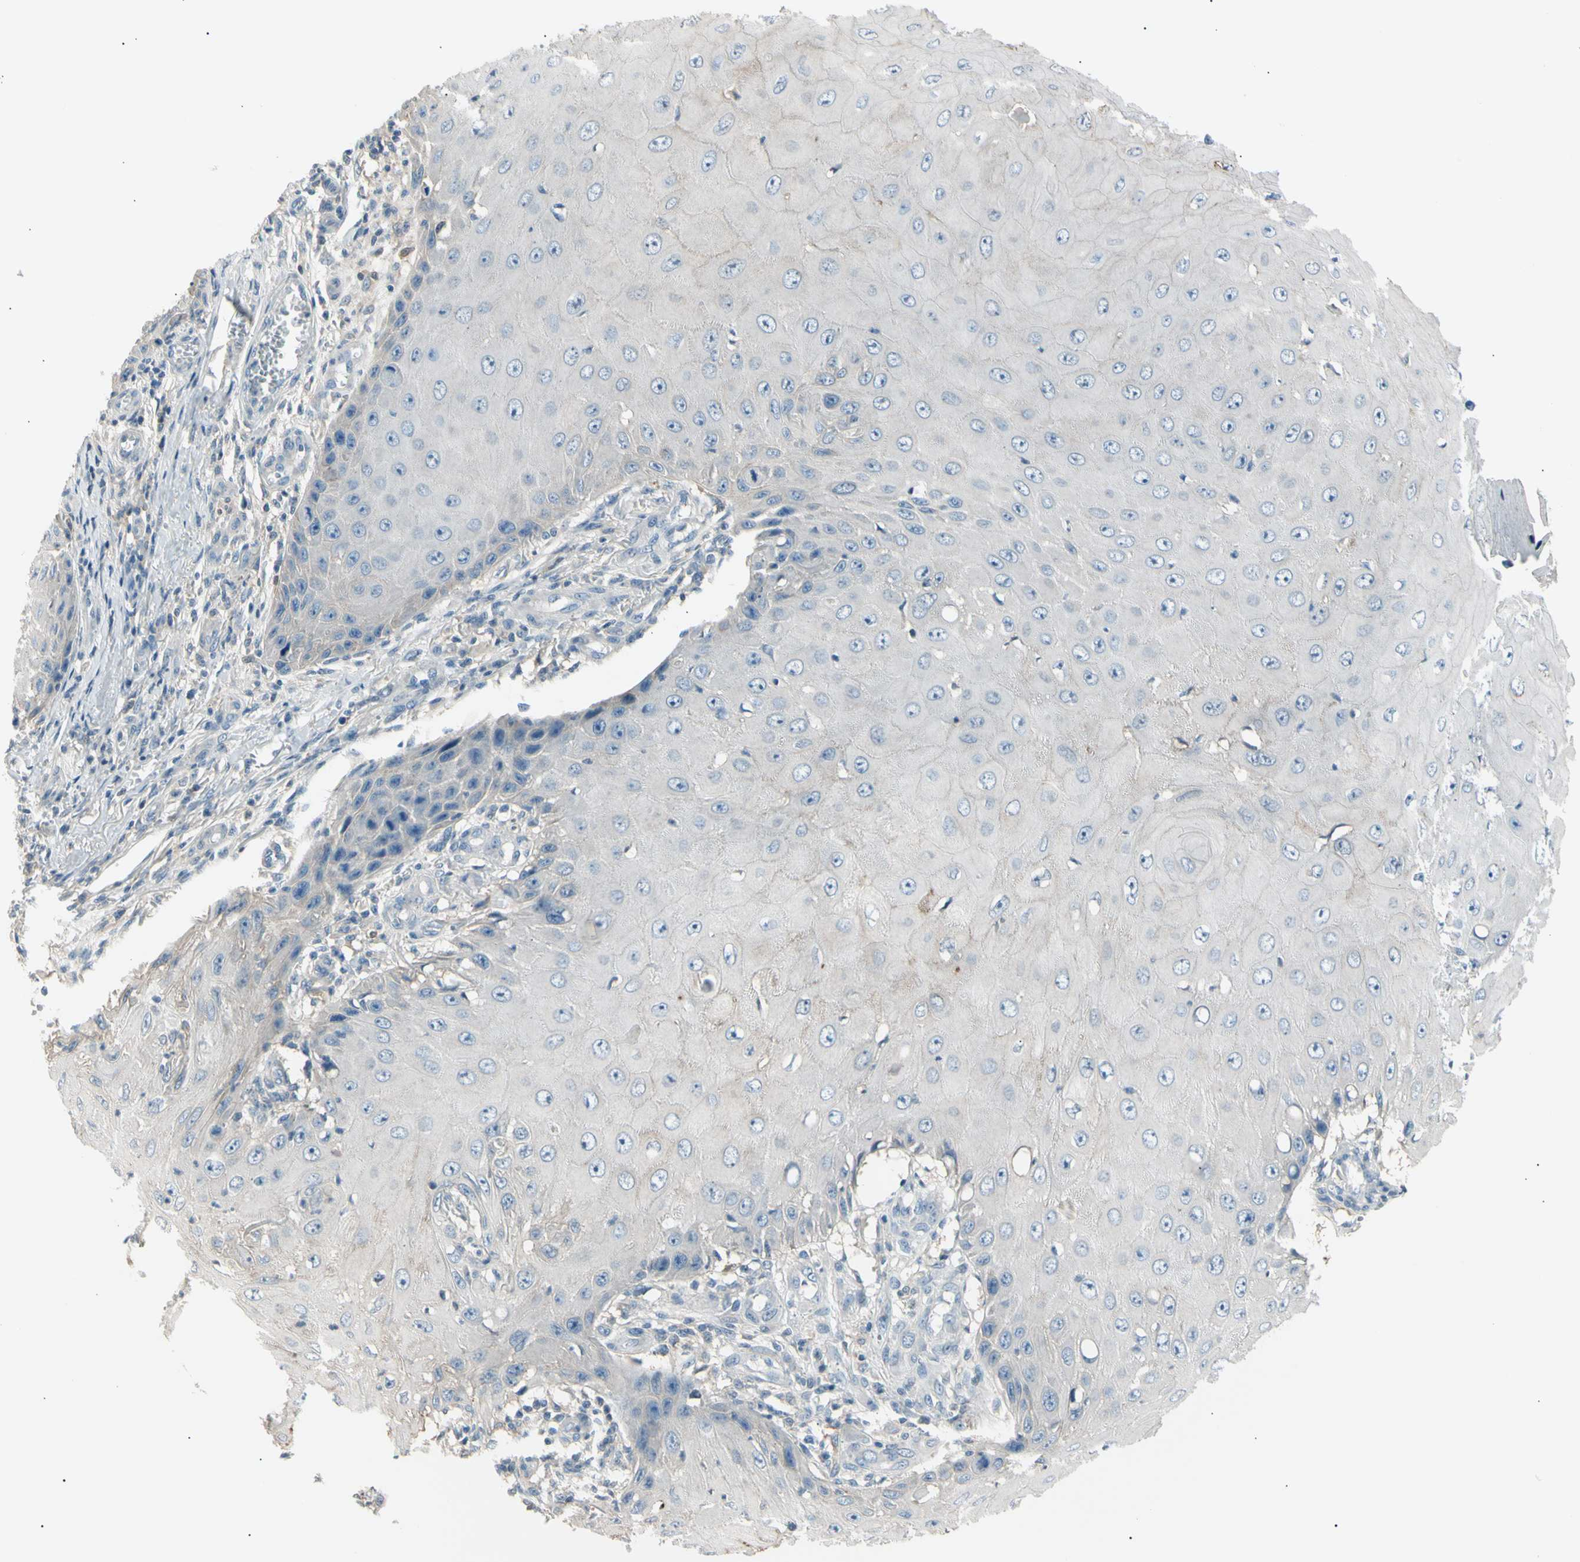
{"staining": {"intensity": "negative", "quantity": "none", "location": "none"}, "tissue": "skin cancer", "cell_type": "Tumor cells", "image_type": "cancer", "snomed": [{"axis": "morphology", "description": "Squamous cell carcinoma, NOS"}, {"axis": "topography", "description": "Skin"}], "caption": "There is no significant expression in tumor cells of squamous cell carcinoma (skin). (Stains: DAB IHC with hematoxylin counter stain, Microscopy: brightfield microscopy at high magnification).", "gene": "LHPP", "patient": {"sex": "female", "age": 73}}